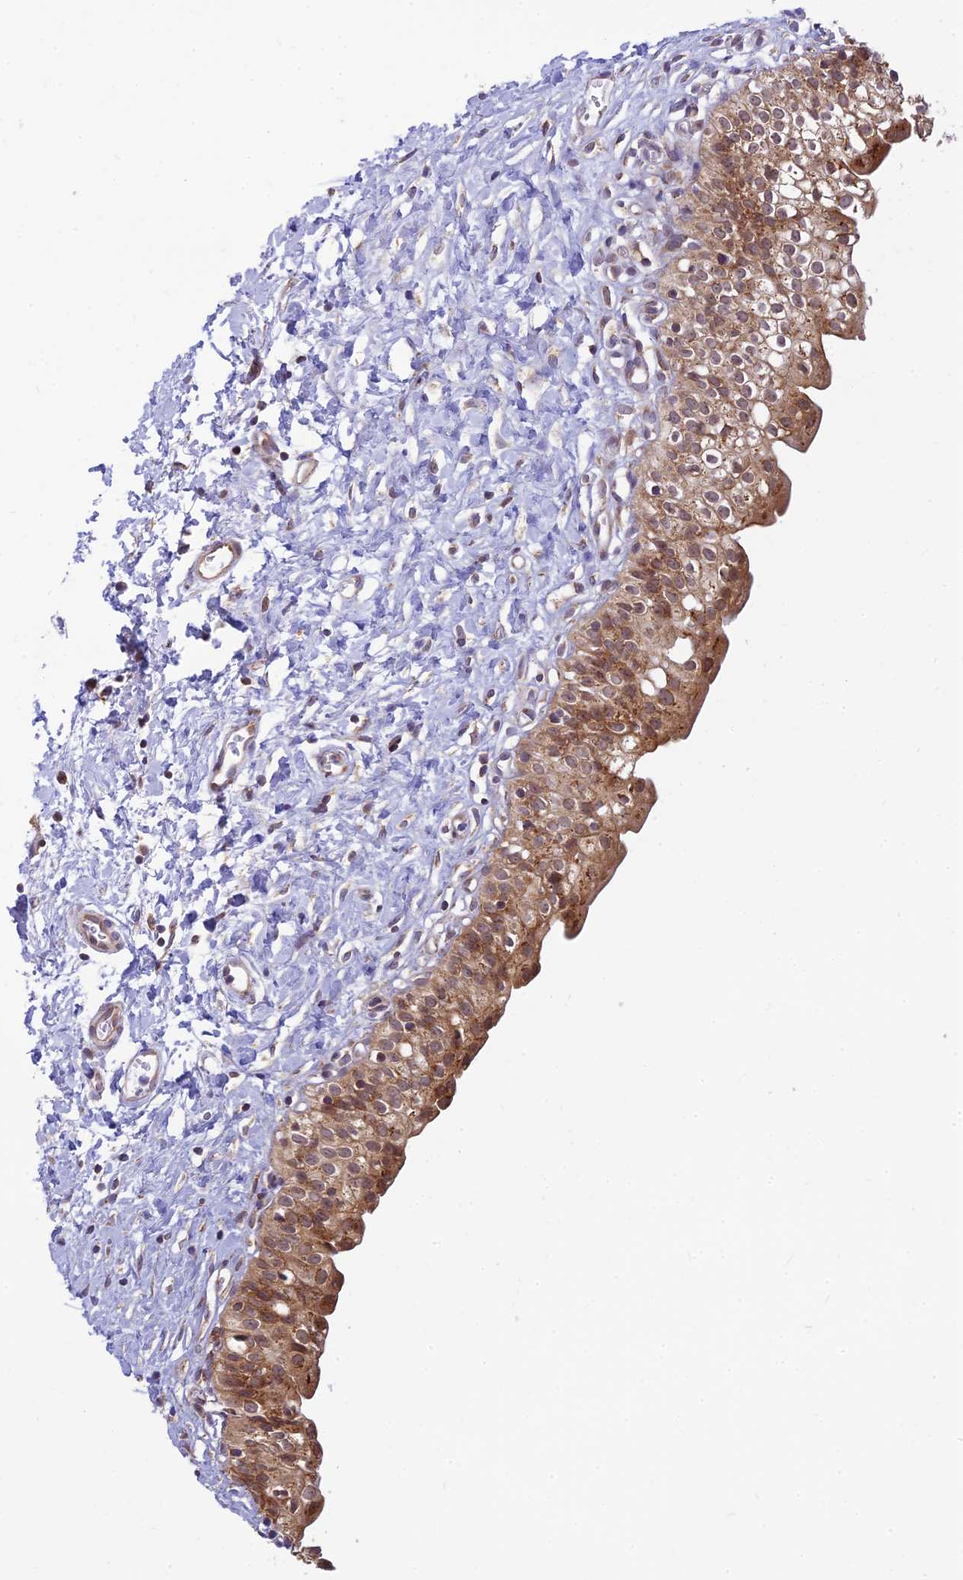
{"staining": {"intensity": "strong", "quantity": ">75%", "location": "cytoplasmic/membranous"}, "tissue": "urinary bladder", "cell_type": "Urothelial cells", "image_type": "normal", "snomed": [{"axis": "morphology", "description": "Normal tissue, NOS"}, {"axis": "topography", "description": "Urinary bladder"}], "caption": "Strong cytoplasmic/membranous positivity is seen in about >75% of urothelial cells in benign urinary bladder.", "gene": "HOOK2", "patient": {"sex": "male", "age": 51}}